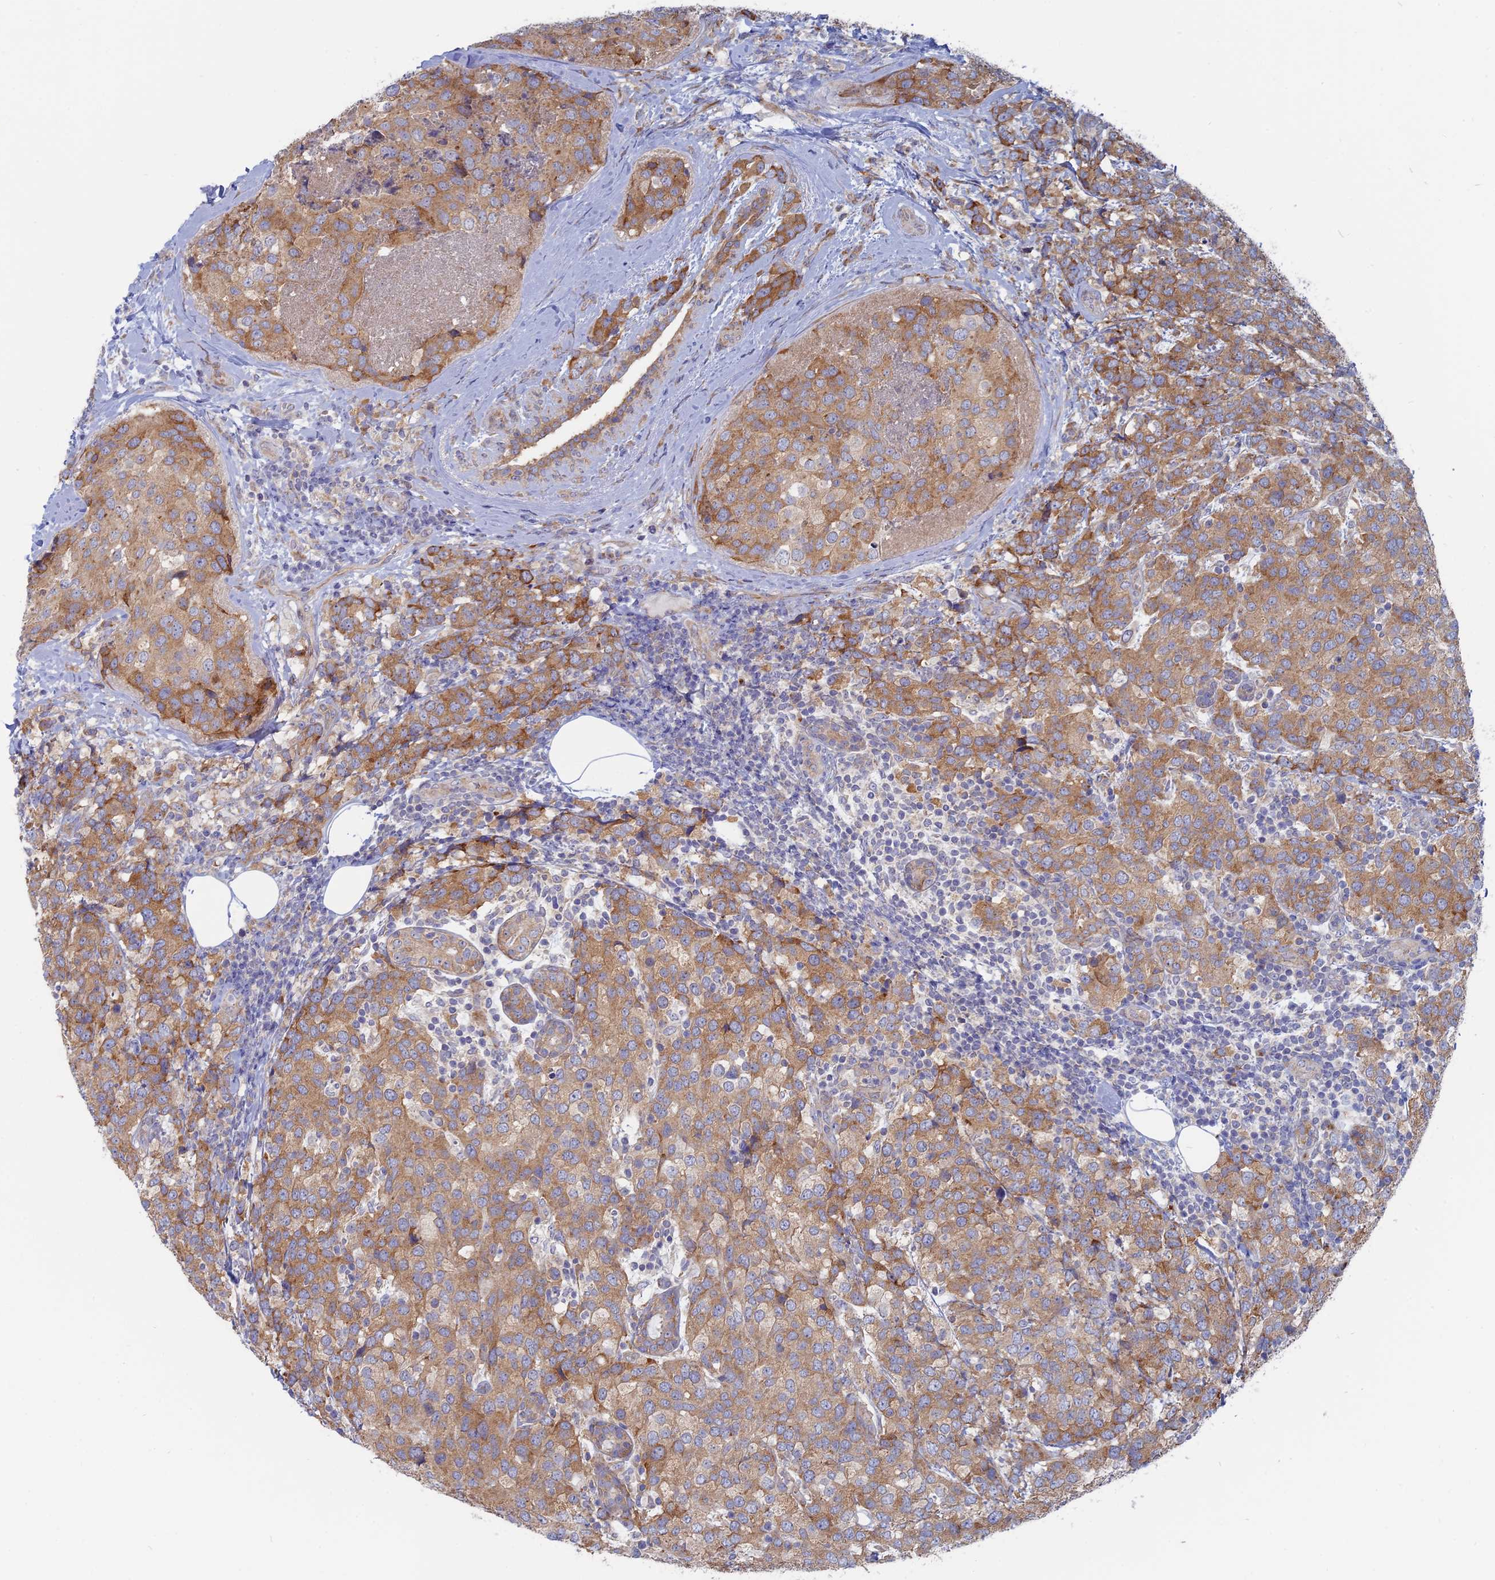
{"staining": {"intensity": "moderate", "quantity": ">75%", "location": "cytoplasmic/membranous"}, "tissue": "breast cancer", "cell_type": "Tumor cells", "image_type": "cancer", "snomed": [{"axis": "morphology", "description": "Lobular carcinoma"}, {"axis": "topography", "description": "Breast"}], "caption": "Tumor cells show medium levels of moderate cytoplasmic/membranous staining in about >75% of cells in human breast lobular carcinoma.", "gene": "TBC1D30", "patient": {"sex": "female", "age": 59}}